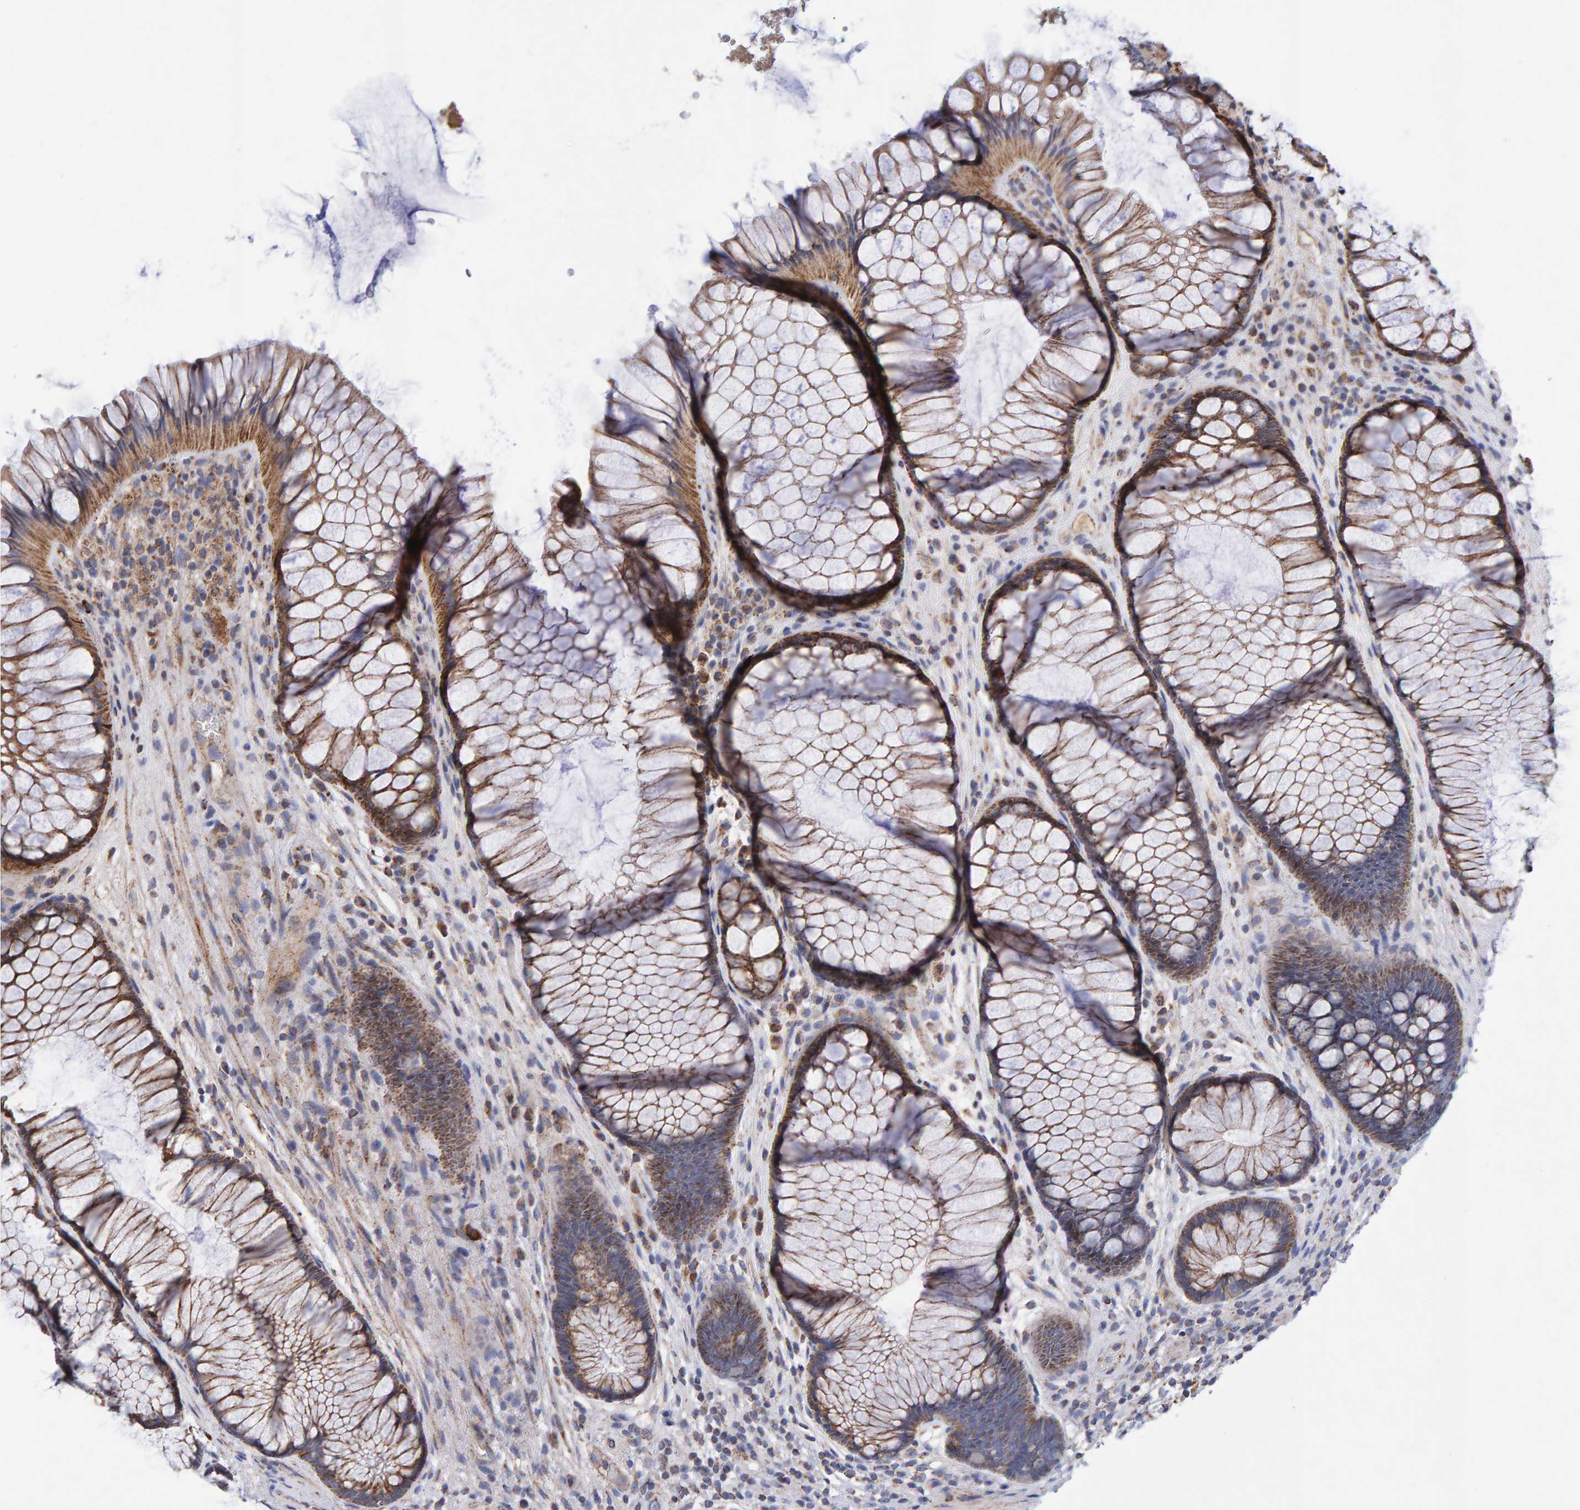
{"staining": {"intensity": "strong", "quantity": "25%-75%", "location": "cytoplasmic/membranous"}, "tissue": "rectum", "cell_type": "Glandular cells", "image_type": "normal", "snomed": [{"axis": "morphology", "description": "Normal tissue, NOS"}, {"axis": "topography", "description": "Rectum"}], "caption": "The histopathology image demonstrates a brown stain indicating the presence of a protein in the cytoplasmic/membranous of glandular cells in rectum. (brown staining indicates protein expression, while blue staining denotes nuclei).", "gene": "EFR3A", "patient": {"sex": "male", "age": 51}}